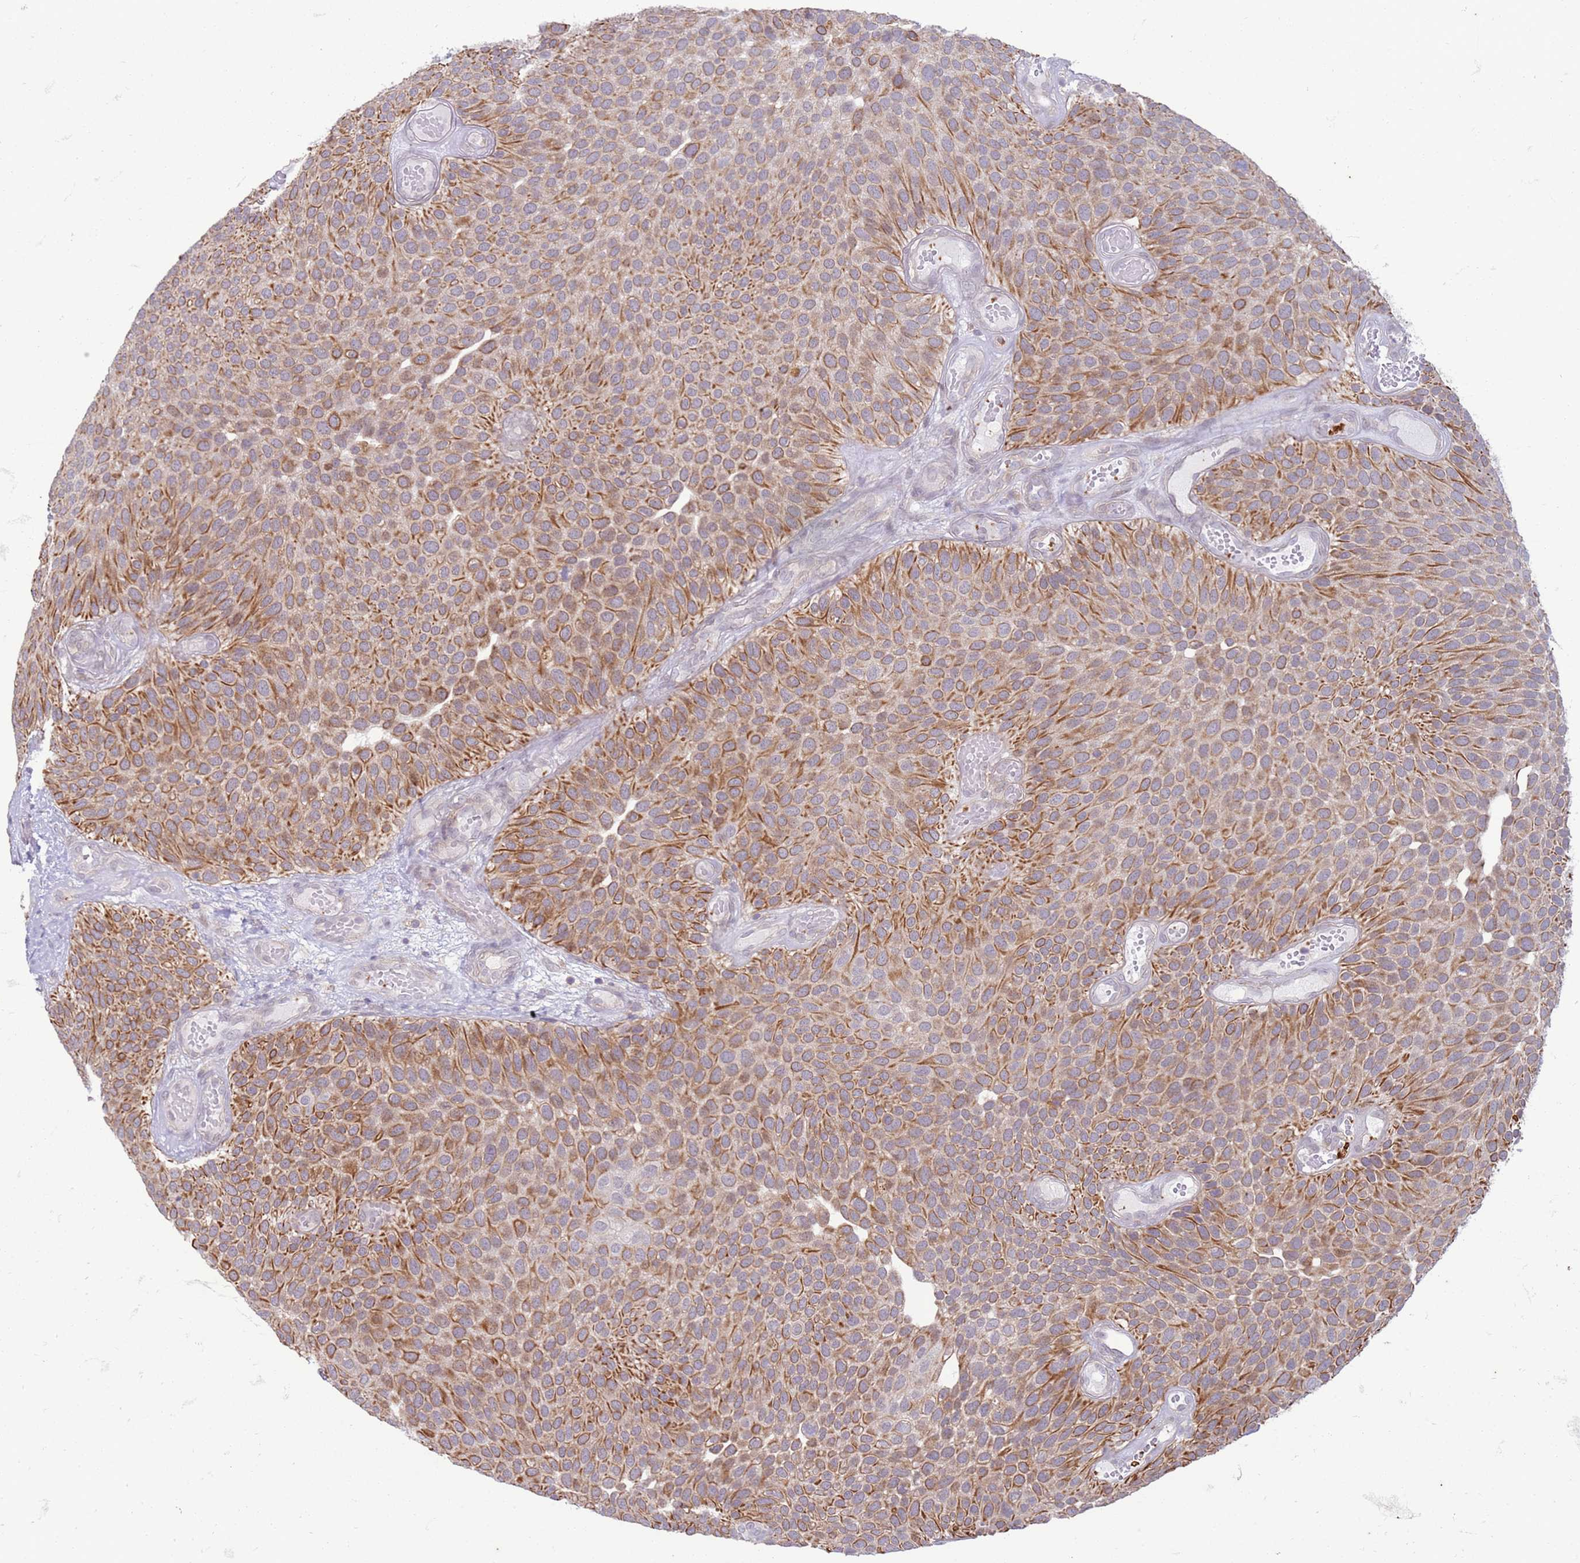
{"staining": {"intensity": "moderate", "quantity": ">75%", "location": "cytoplasmic/membranous"}, "tissue": "urothelial cancer", "cell_type": "Tumor cells", "image_type": "cancer", "snomed": [{"axis": "morphology", "description": "Urothelial carcinoma, Low grade"}, {"axis": "topography", "description": "Urinary bladder"}], "caption": "Protein staining by IHC reveals moderate cytoplasmic/membranous staining in approximately >75% of tumor cells in urothelial cancer.", "gene": "SLC15A3", "patient": {"sex": "male", "age": 89}}